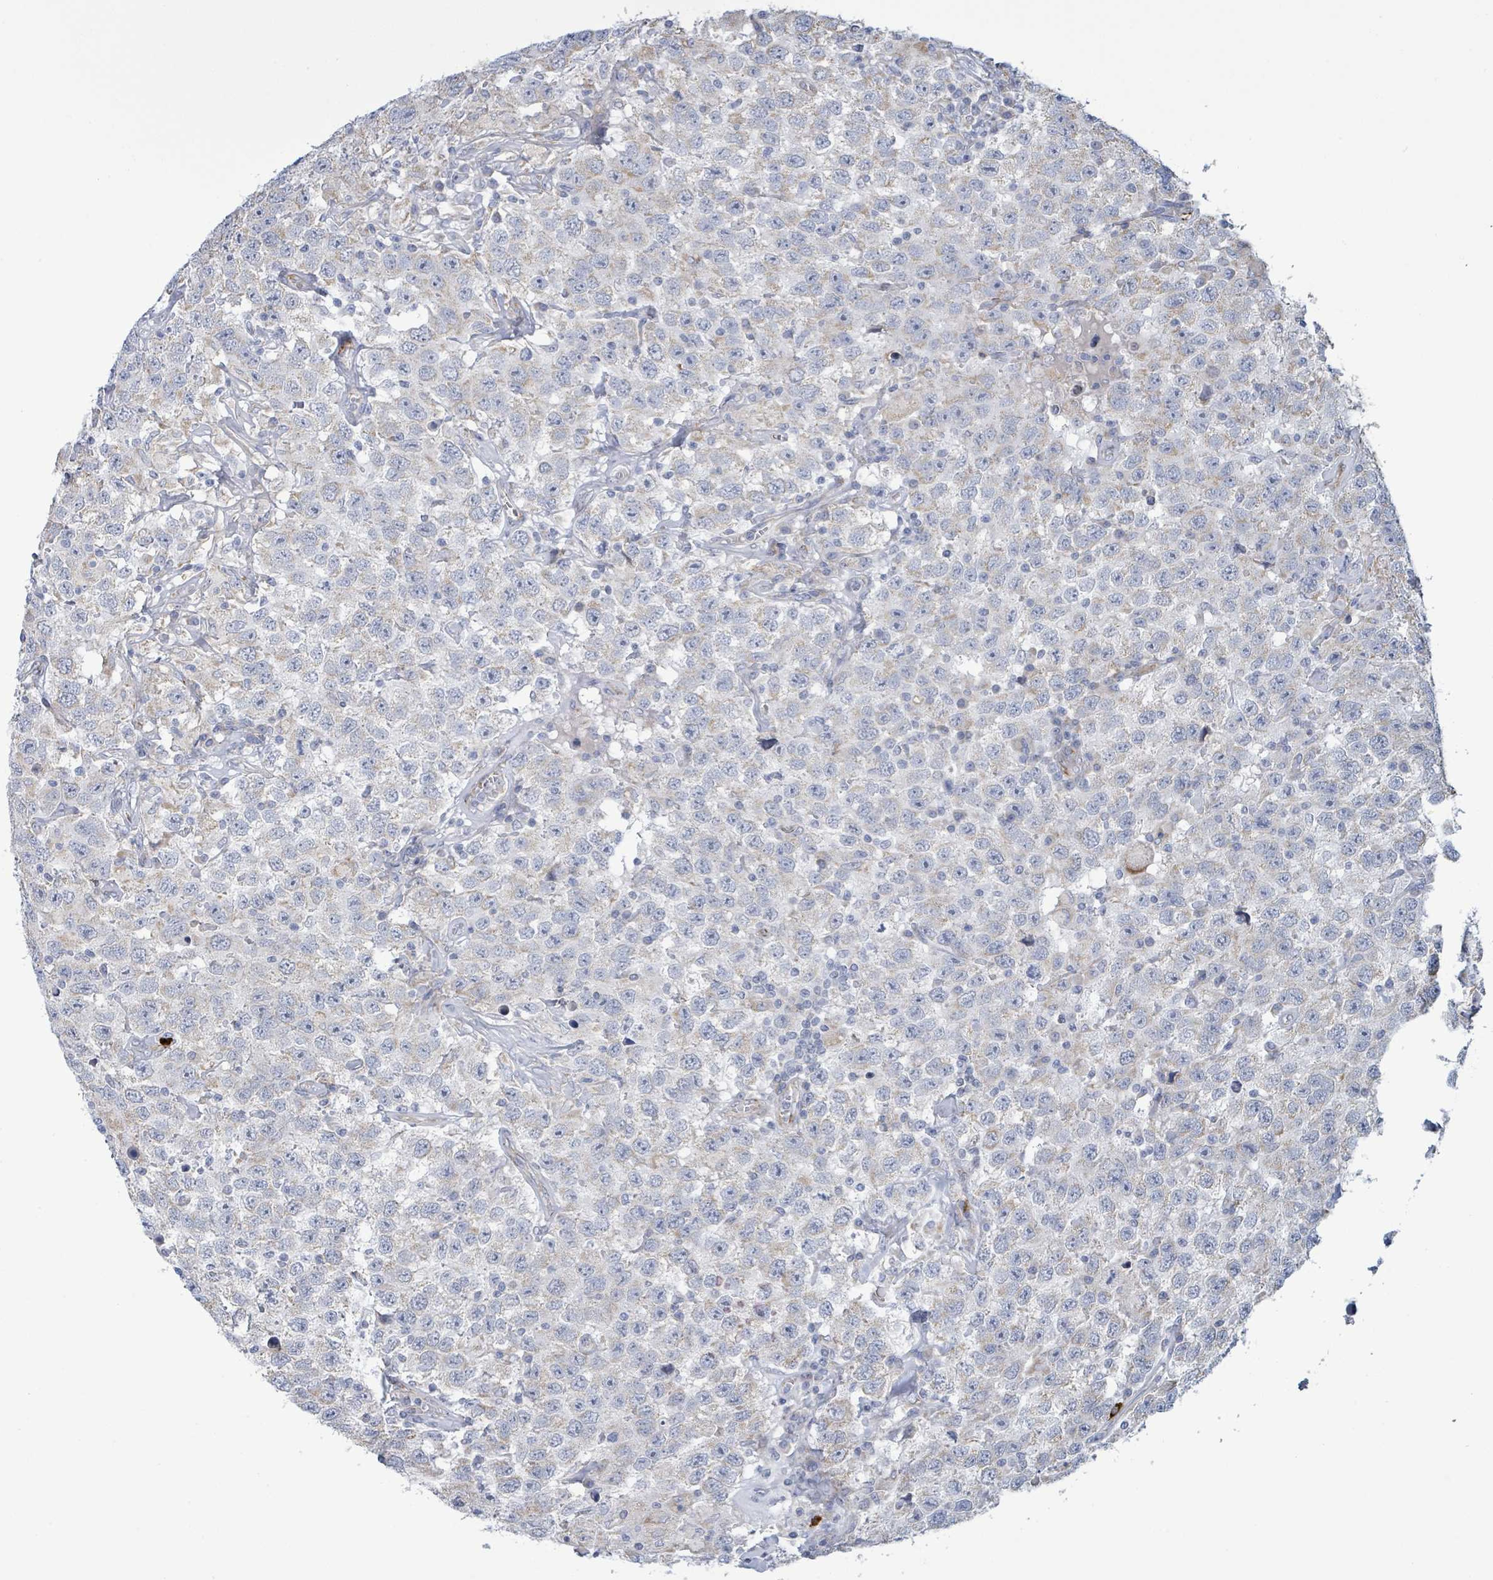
{"staining": {"intensity": "negative", "quantity": "none", "location": "none"}, "tissue": "testis cancer", "cell_type": "Tumor cells", "image_type": "cancer", "snomed": [{"axis": "morphology", "description": "Seminoma, NOS"}, {"axis": "topography", "description": "Testis"}], "caption": "There is no significant staining in tumor cells of testis cancer.", "gene": "ALG12", "patient": {"sex": "male", "age": 41}}